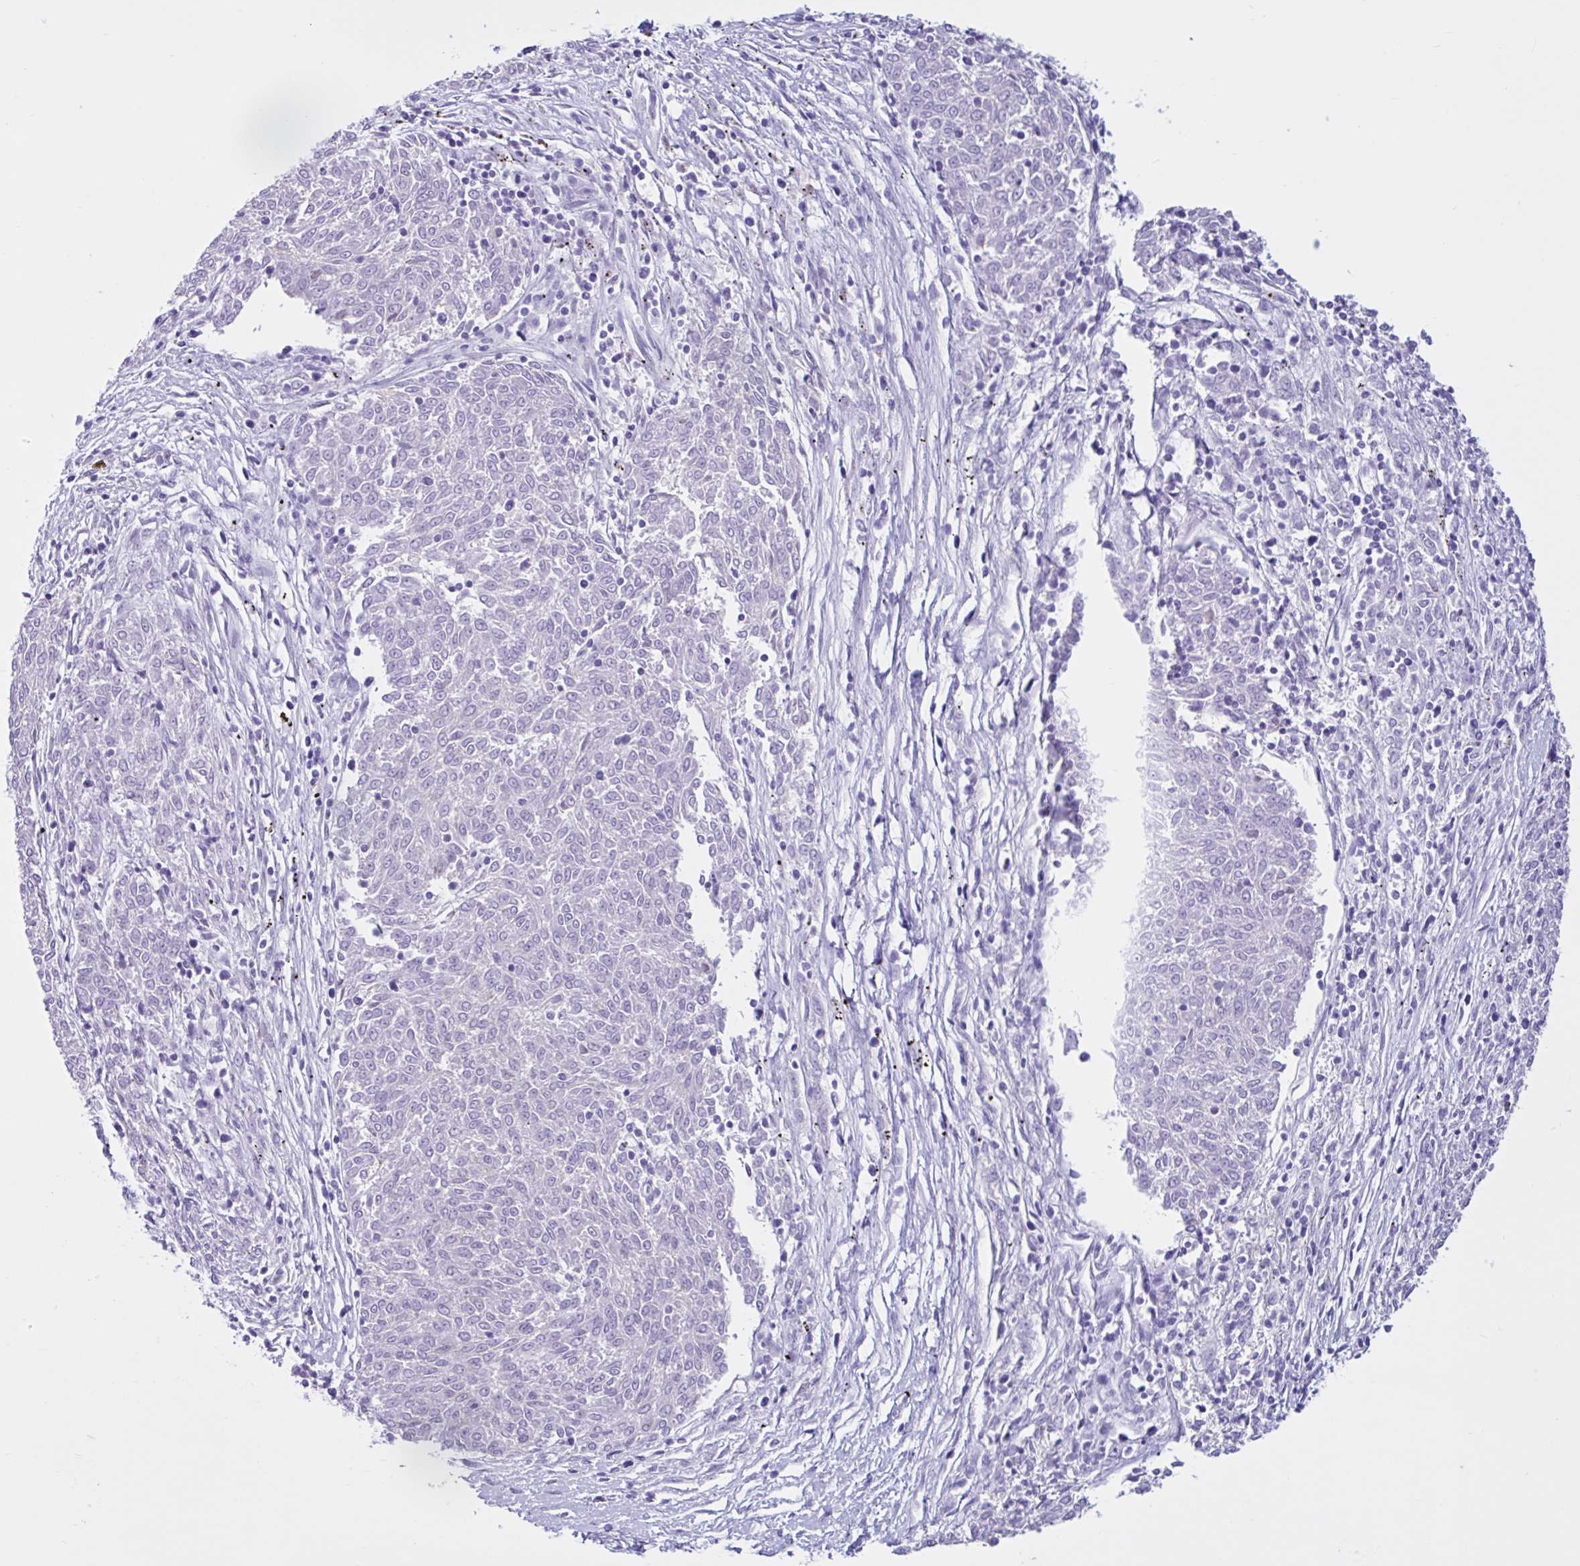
{"staining": {"intensity": "negative", "quantity": "none", "location": "none"}, "tissue": "melanoma", "cell_type": "Tumor cells", "image_type": "cancer", "snomed": [{"axis": "morphology", "description": "Malignant melanoma, NOS"}, {"axis": "topography", "description": "Skin"}], "caption": "DAB immunohistochemical staining of malignant melanoma exhibits no significant staining in tumor cells. The staining was performed using DAB (3,3'-diaminobenzidine) to visualize the protein expression in brown, while the nuclei were stained in blue with hematoxylin (Magnification: 20x).", "gene": "CYP19A1", "patient": {"sex": "female", "age": 72}}